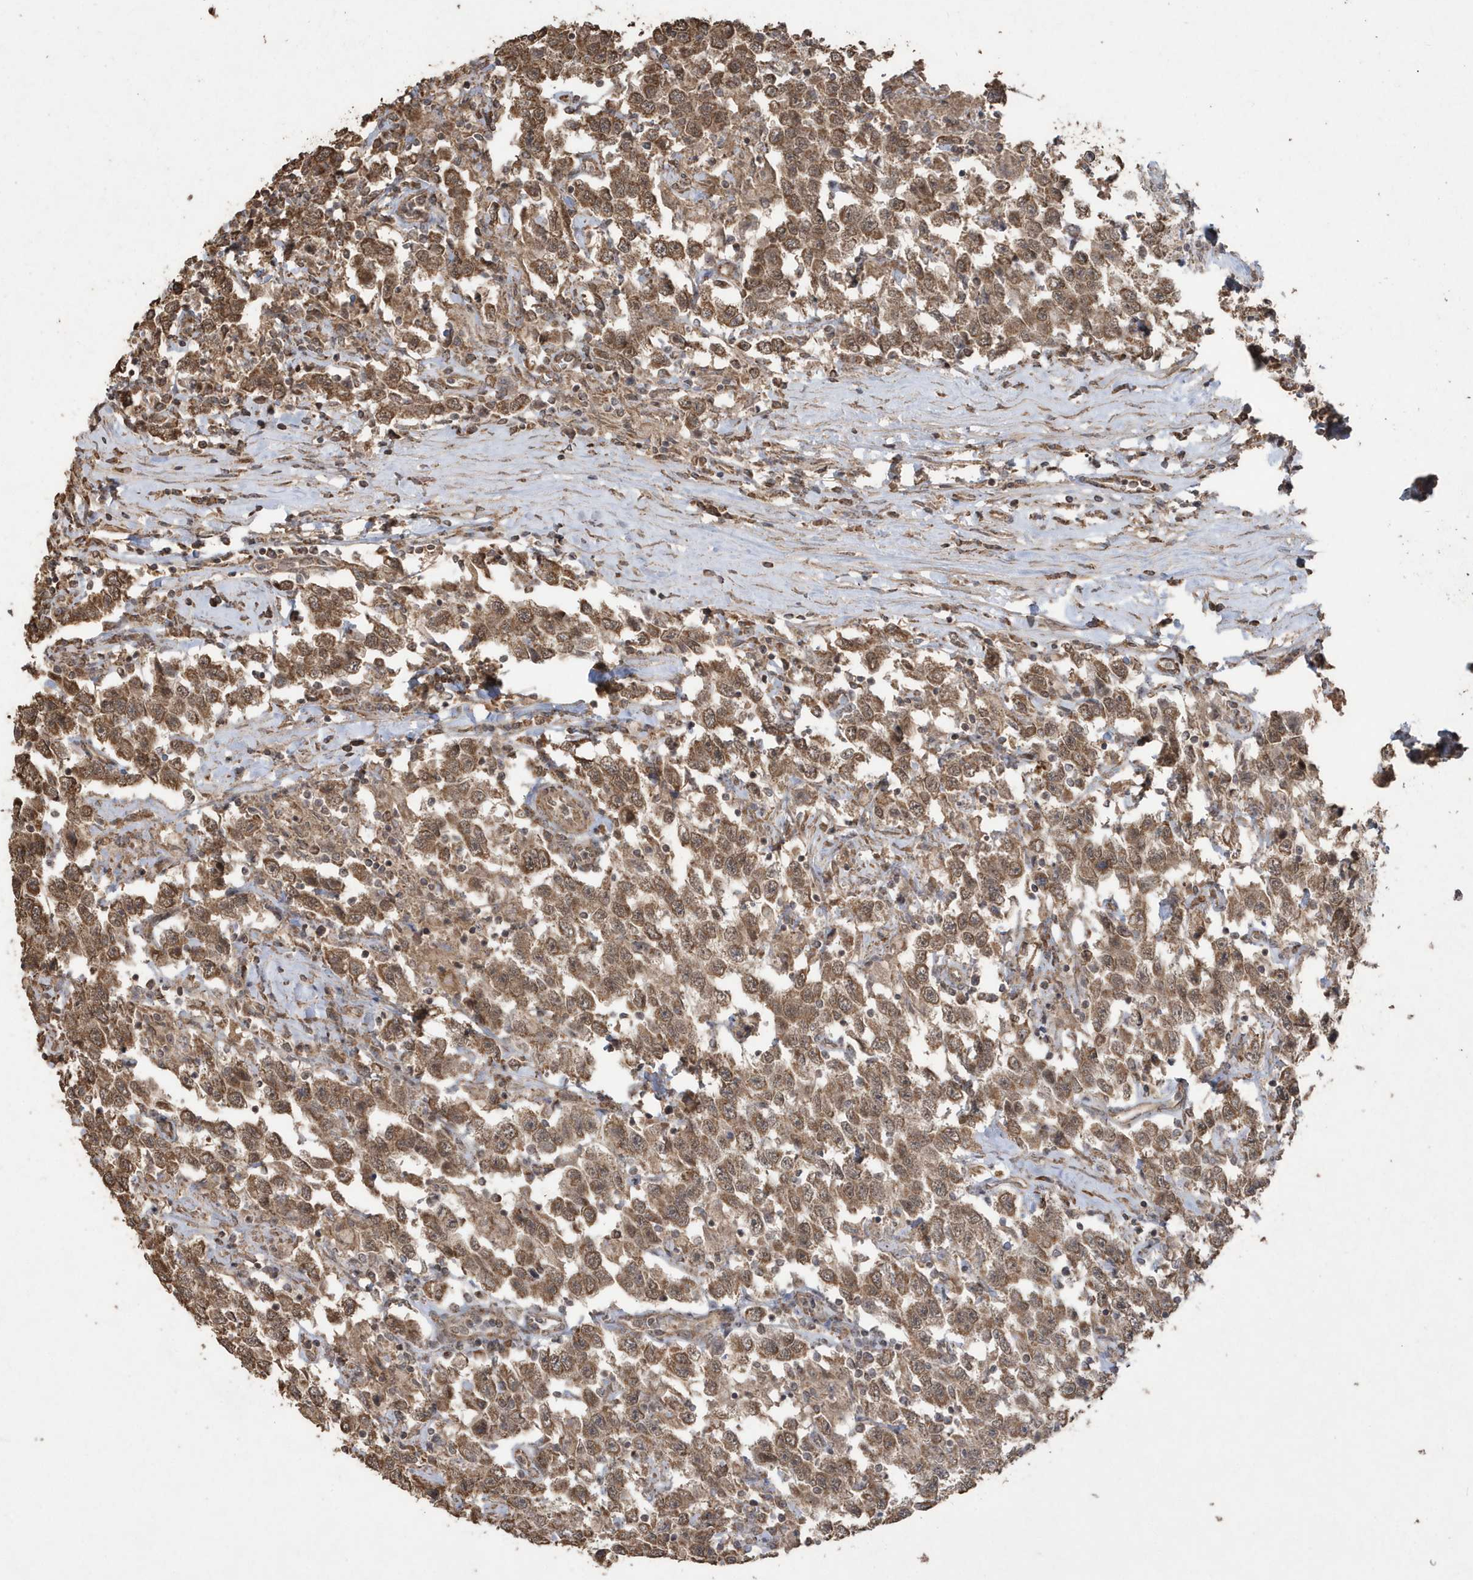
{"staining": {"intensity": "moderate", "quantity": ">75%", "location": "cytoplasmic/membranous"}, "tissue": "testis cancer", "cell_type": "Tumor cells", "image_type": "cancer", "snomed": [{"axis": "morphology", "description": "Seminoma, NOS"}, {"axis": "topography", "description": "Testis"}], "caption": "DAB immunohistochemical staining of seminoma (testis) exhibits moderate cytoplasmic/membranous protein expression in approximately >75% of tumor cells.", "gene": "PAXBP1", "patient": {"sex": "male", "age": 41}}